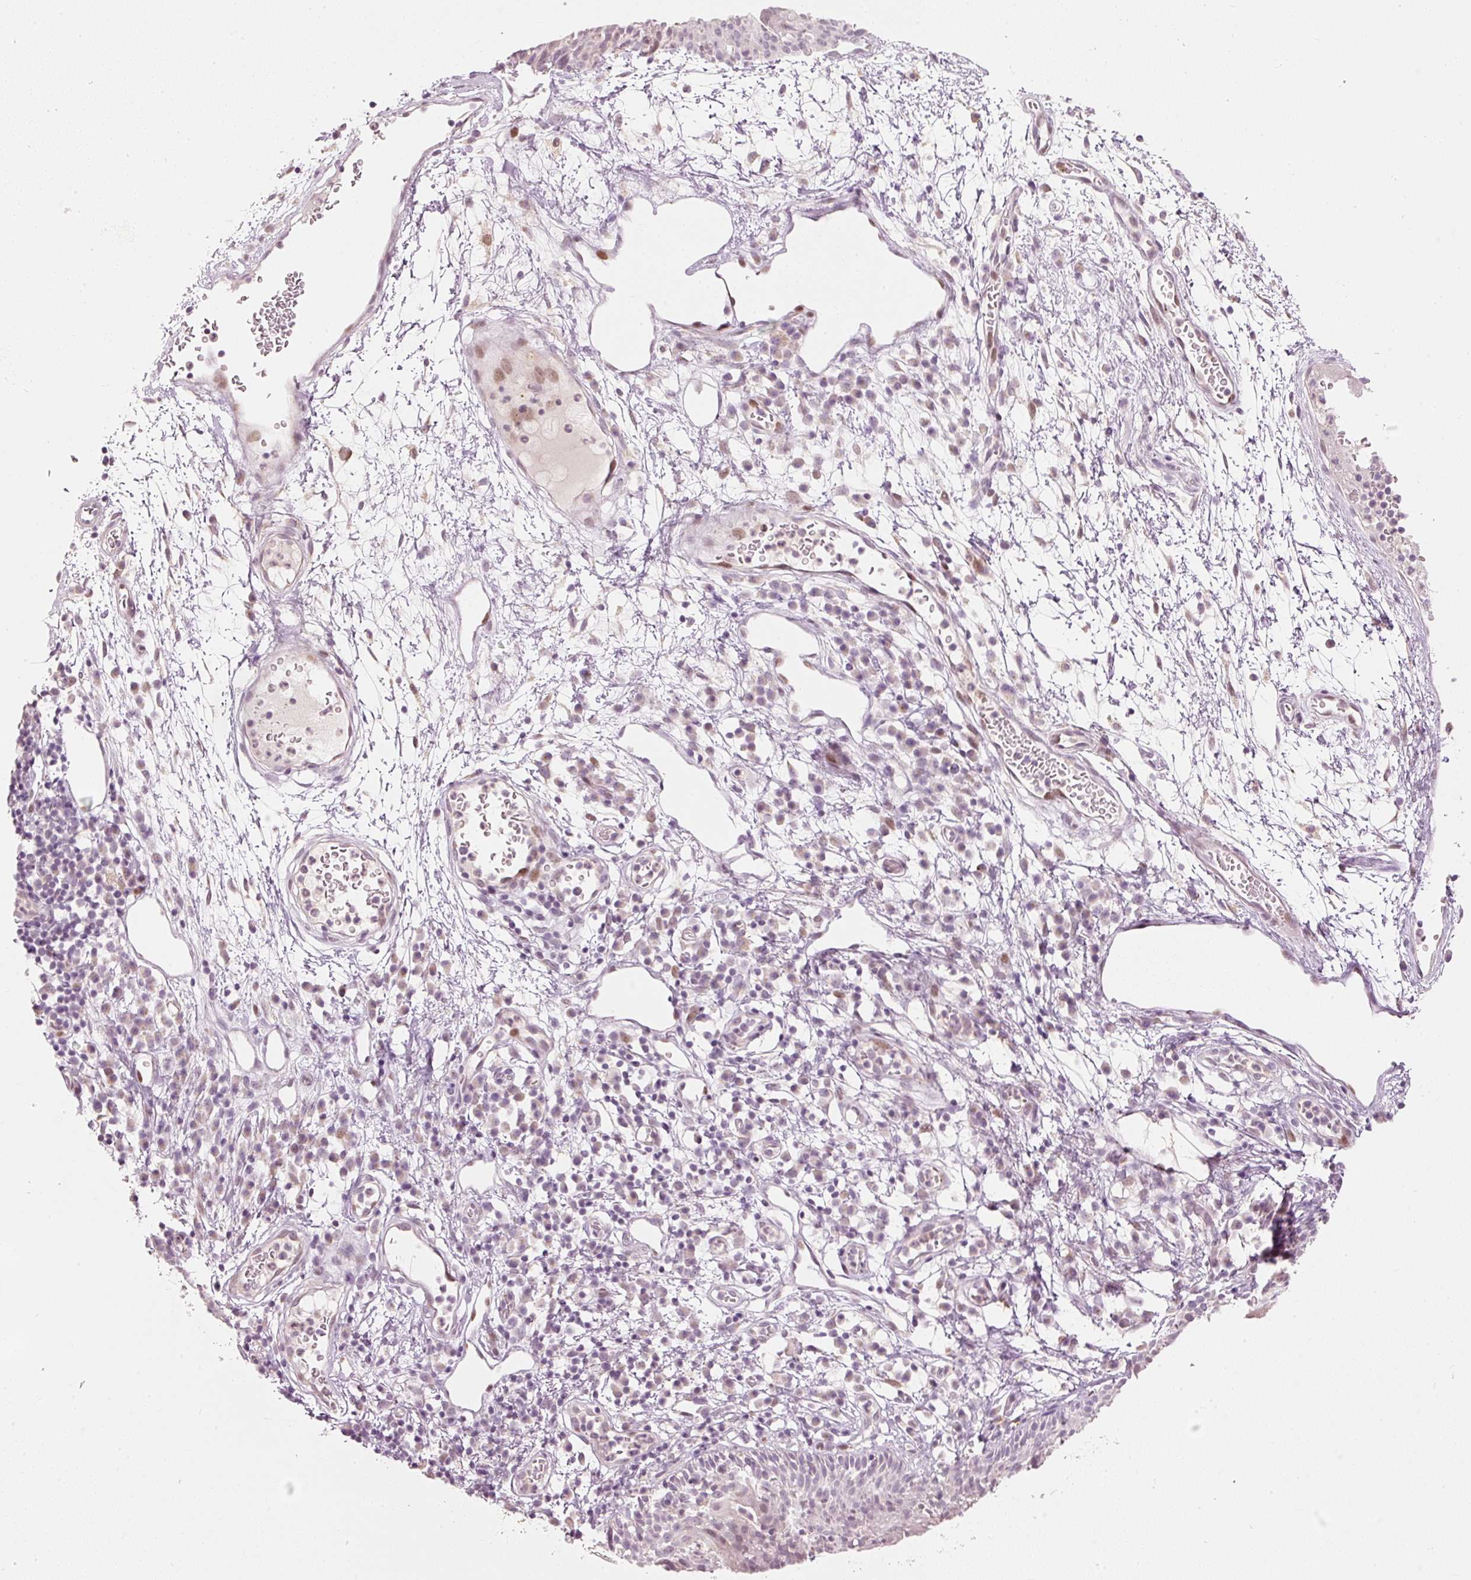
{"staining": {"intensity": "weak", "quantity": "<25%", "location": "cytoplasmic/membranous,nuclear"}, "tissue": "nasopharynx", "cell_type": "Respiratory epithelial cells", "image_type": "normal", "snomed": [{"axis": "morphology", "description": "Normal tissue, NOS"}, {"axis": "topography", "description": "Lymph node"}, {"axis": "topography", "description": "Cartilage tissue"}, {"axis": "topography", "description": "Nasopharynx"}], "caption": "Immunohistochemistry (IHC) image of normal nasopharynx: nasopharynx stained with DAB shows no significant protein expression in respiratory epithelial cells. (Brightfield microscopy of DAB immunohistochemistry at high magnification).", "gene": "RNF39", "patient": {"sex": "male", "age": 63}}